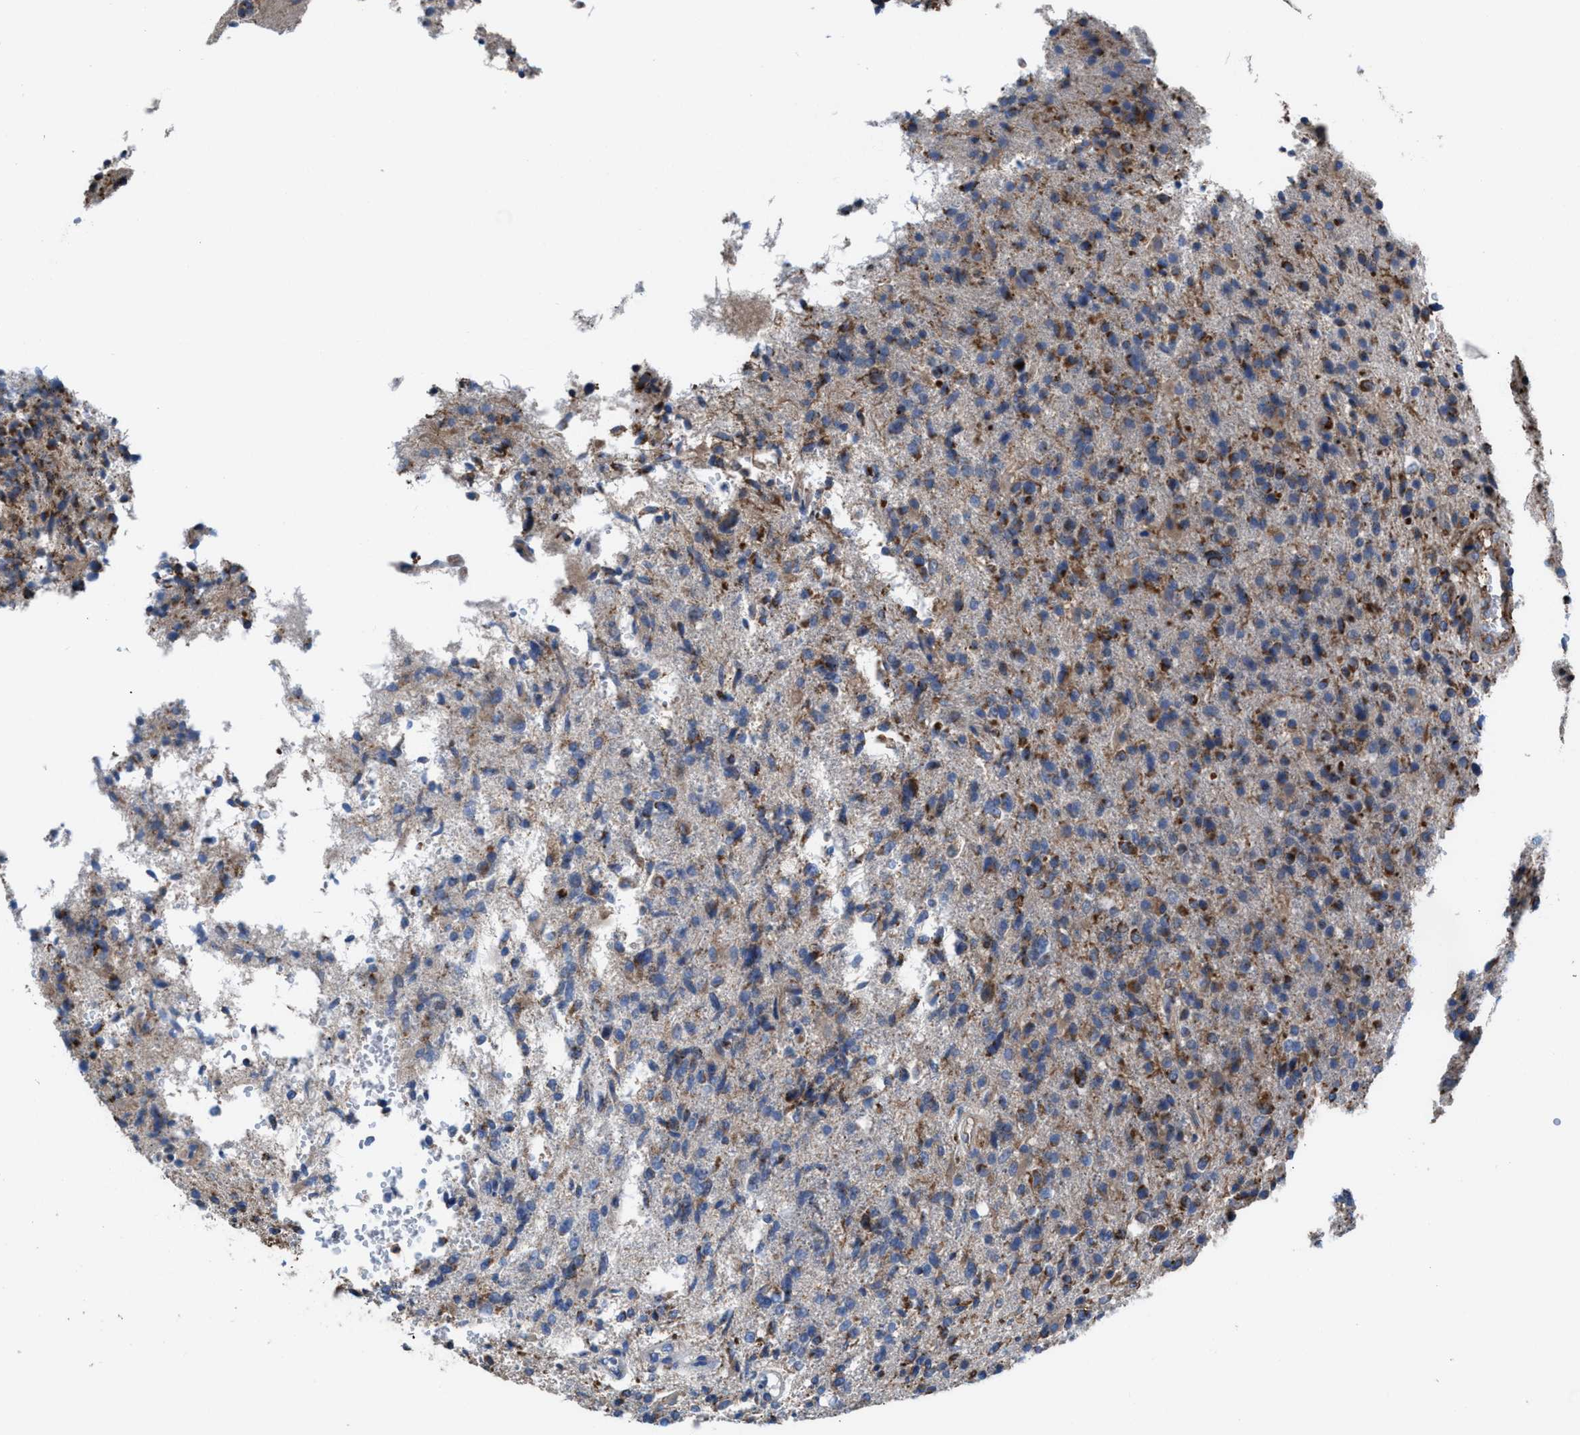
{"staining": {"intensity": "weak", "quantity": "25%-75%", "location": "cytoplasmic/membranous"}, "tissue": "glioma", "cell_type": "Tumor cells", "image_type": "cancer", "snomed": [{"axis": "morphology", "description": "Glioma, malignant, High grade"}, {"axis": "topography", "description": "Brain"}], "caption": "The micrograph shows staining of glioma, revealing weak cytoplasmic/membranous protein staining (brown color) within tumor cells.", "gene": "MRM1", "patient": {"sex": "male", "age": 72}}